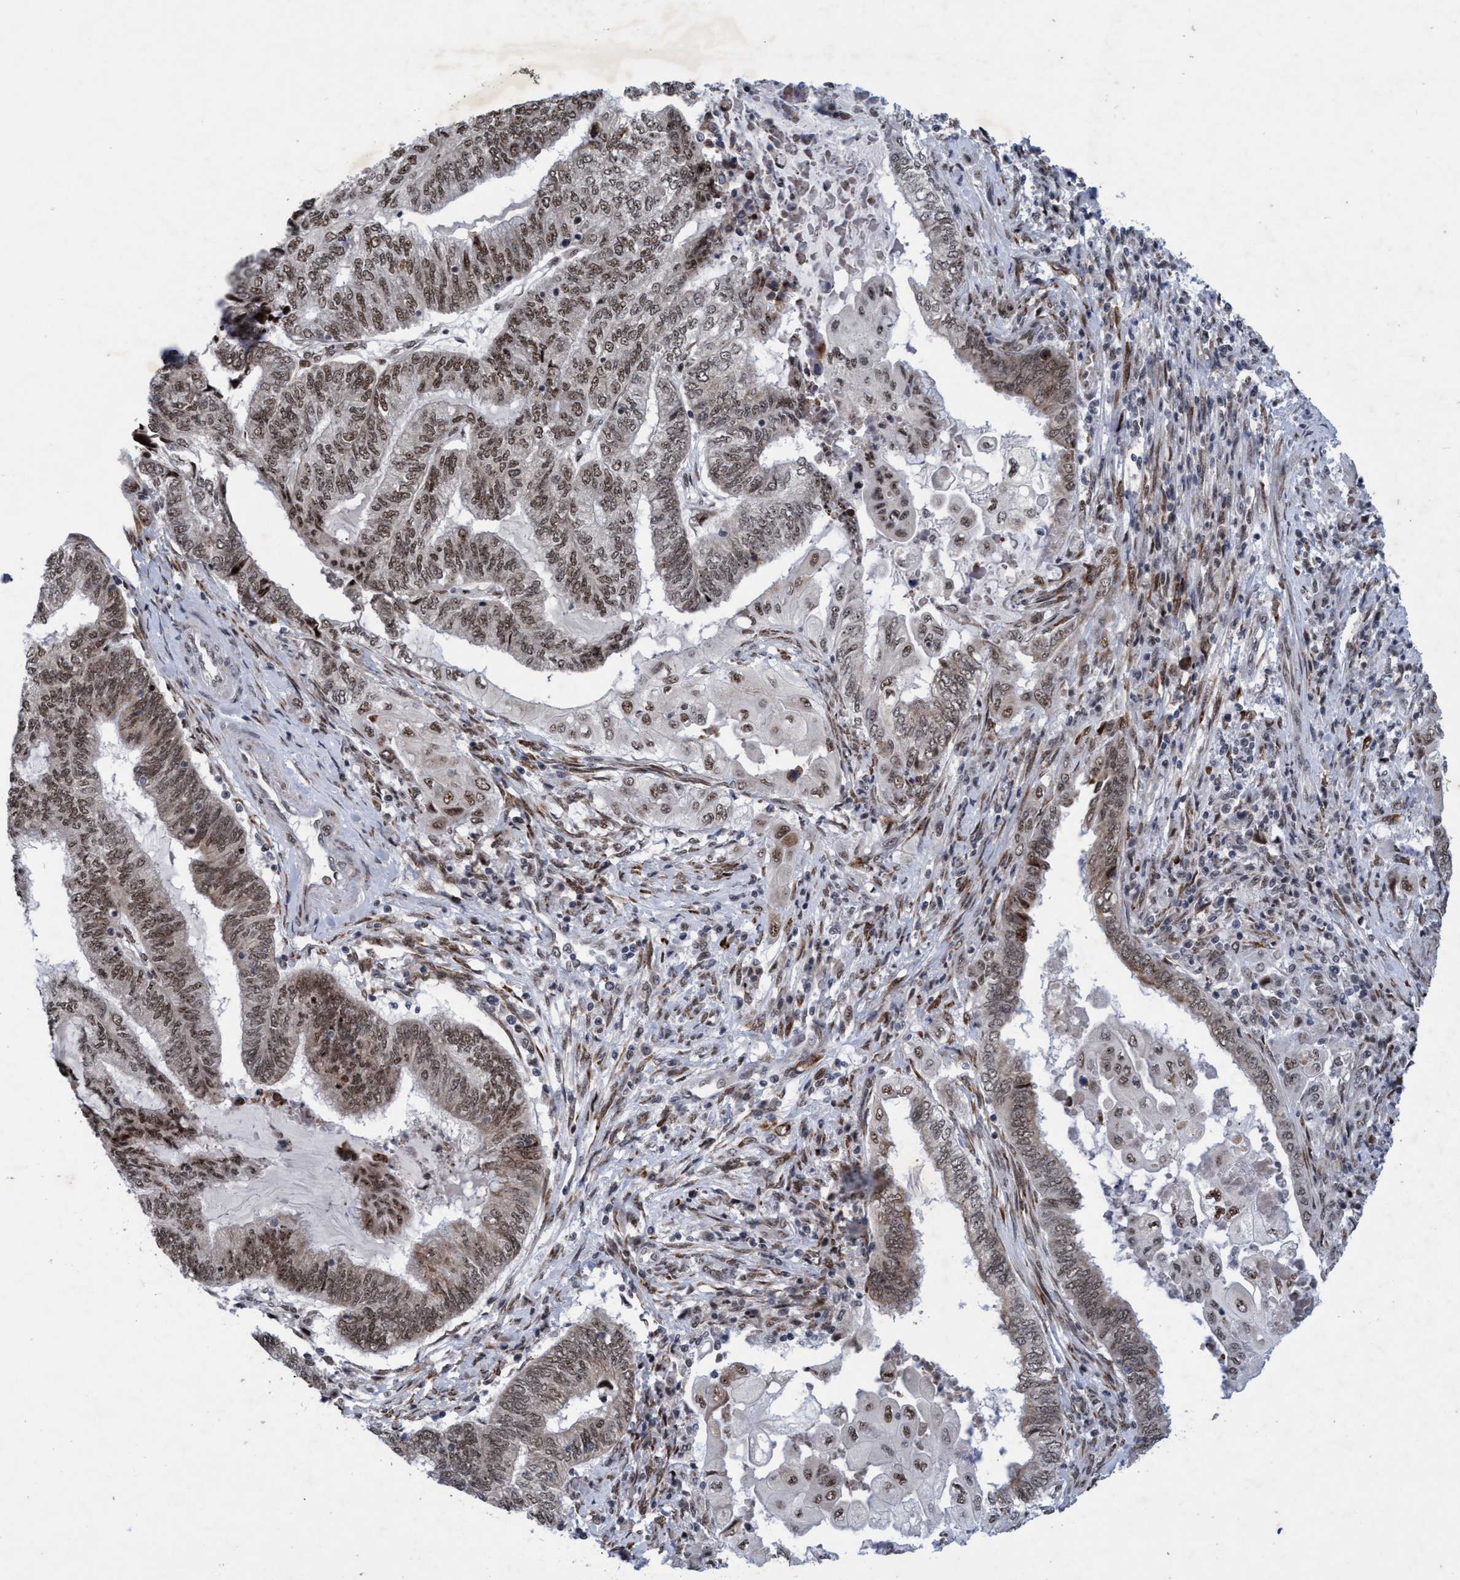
{"staining": {"intensity": "moderate", "quantity": ">75%", "location": "nuclear"}, "tissue": "endometrial cancer", "cell_type": "Tumor cells", "image_type": "cancer", "snomed": [{"axis": "morphology", "description": "Adenocarcinoma, NOS"}, {"axis": "topography", "description": "Uterus"}, {"axis": "topography", "description": "Endometrium"}], "caption": "A photomicrograph of human endometrial cancer stained for a protein demonstrates moderate nuclear brown staining in tumor cells. Using DAB (3,3'-diaminobenzidine) (brown) and hematoxylin (blue) stains, captured at high magnification using brightfield microscopy.", "gene": "GLT6D1", "patient": {"sex": "female", "age": 70}}